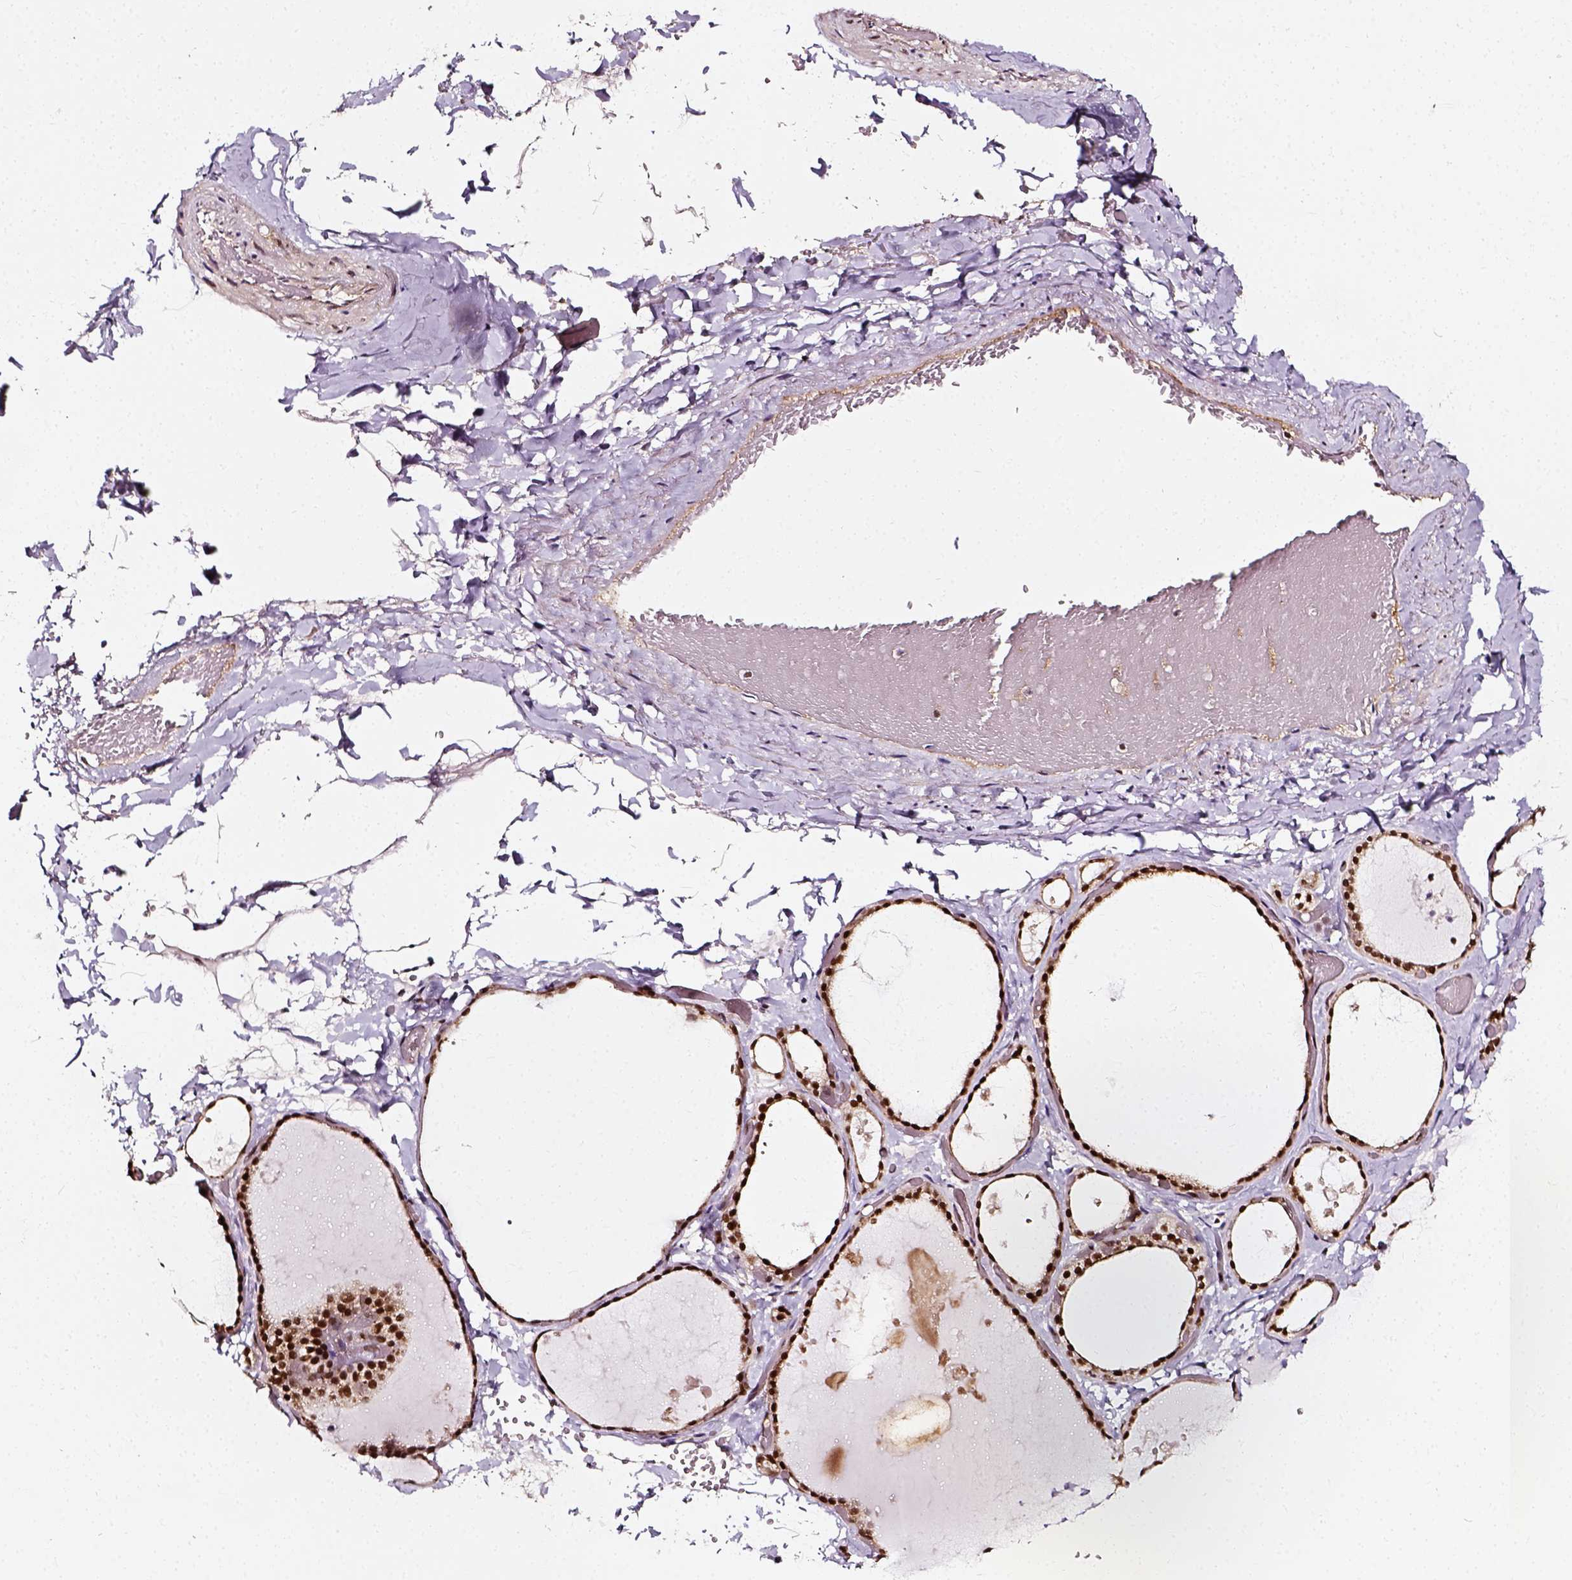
{"staining": {"intensity": "strong", "quantity": ">75%", "location": "nuclear"}, "tissue": "thyroid gland", "cell_type": "Glandular cells", "image_type": "normal", "snomed": [{"axis": "morphology", "description": "Normal tissue, NOS"}, {"axis": "topography", "description": "Thyroid gland"}], "caption": "Glandular cells reveal high levels of strong nuclear positivity in about >75% of cells in benign thyroid gland. Using DAB (brown) and hematoxylin (blue) stains, captured at high magnification using brightfield microscopy.", "gene": "NACC1", "patient": {"sex": "female", "age": 56}}